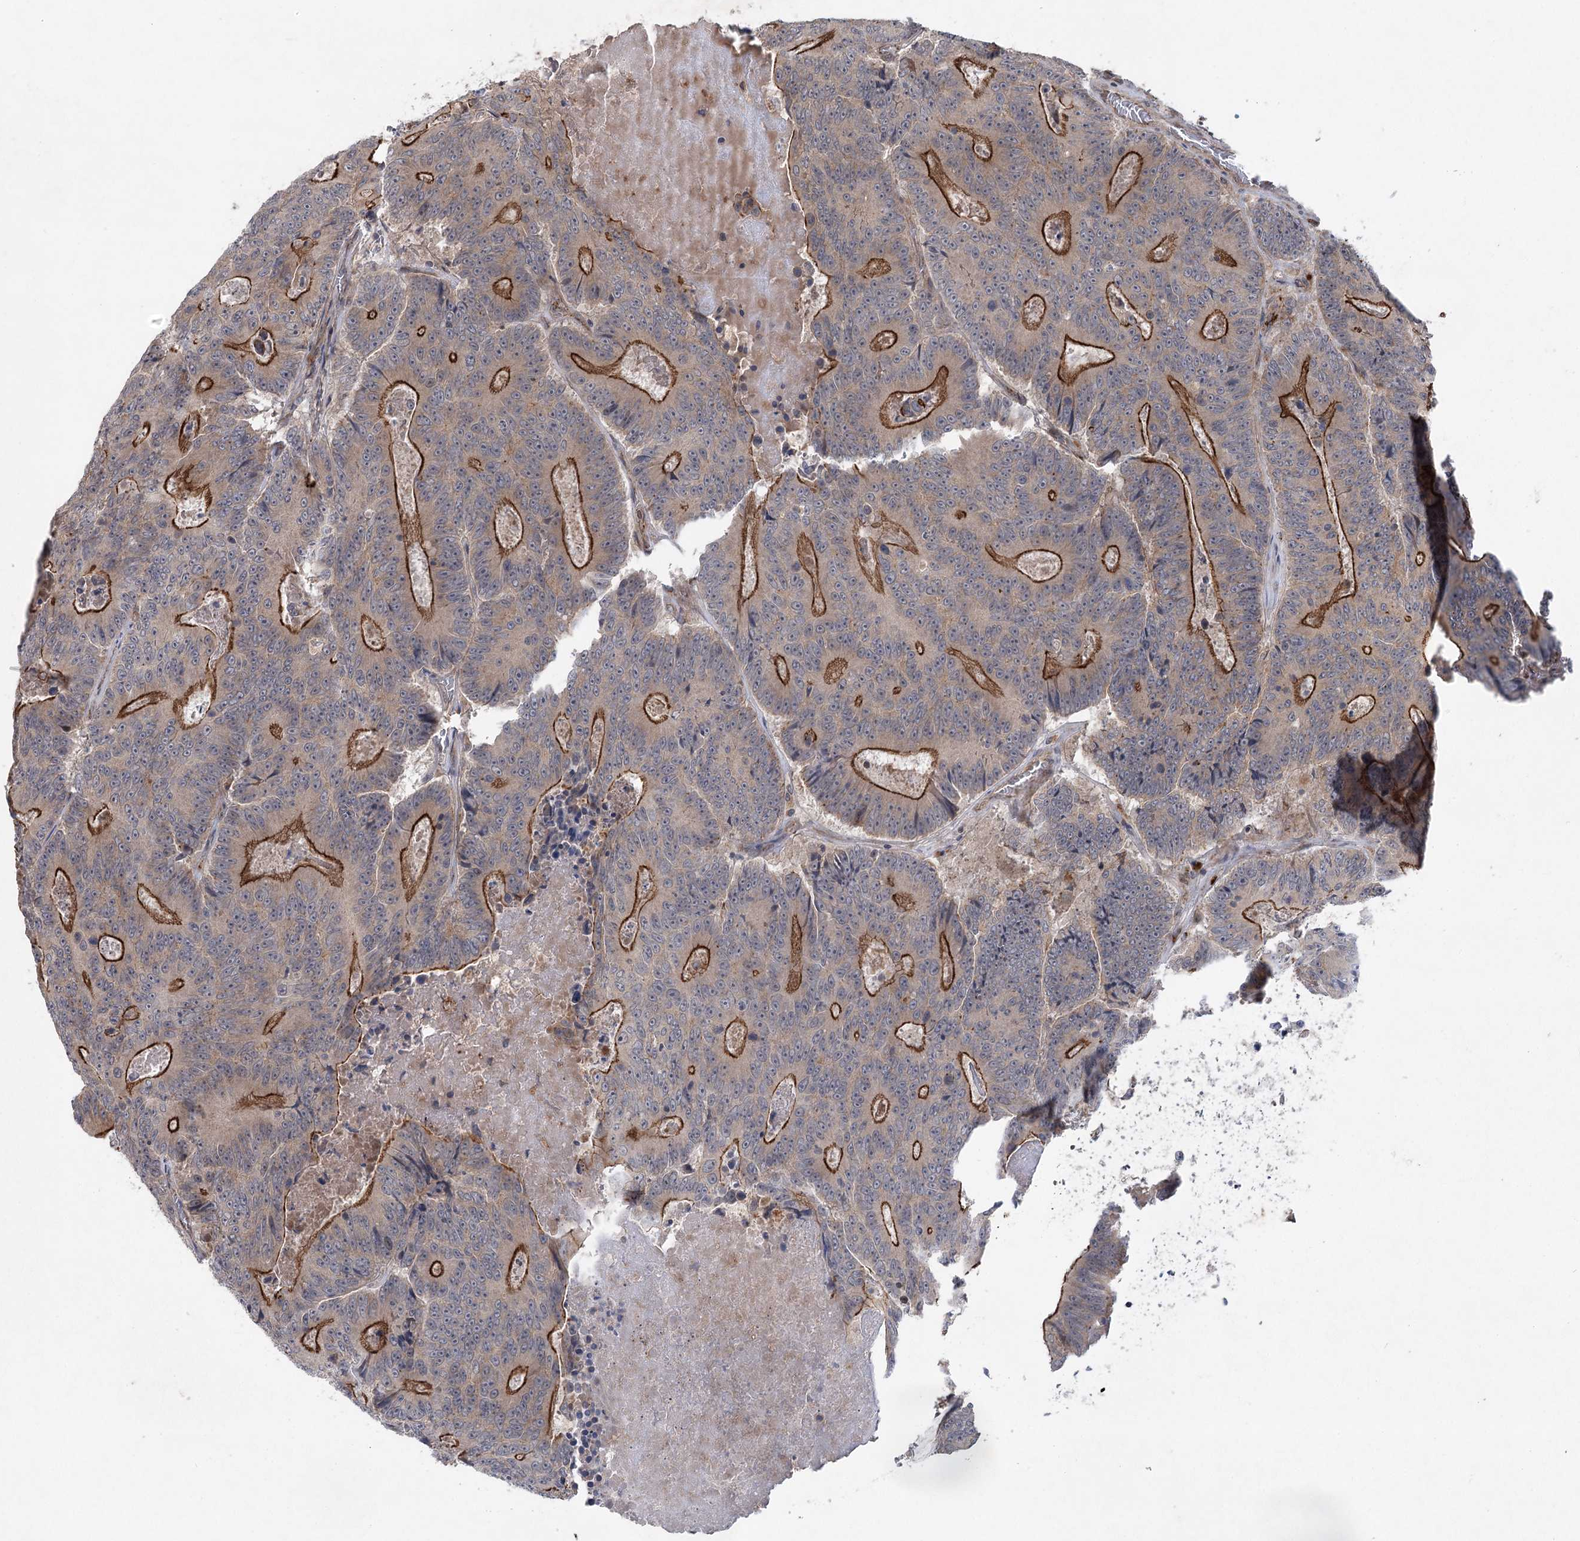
{"staining": {"intensity": "strong", "quantity": "25%-75%", "location": "cytoplasmic/membranous"}, "tissue": "colorectal cancer", "cell_type": "Tumor cells", "image_type": "cancer", "snomed": [{"axis": "morphology", "description": "Adenocarcinoma, NOS"}, {"axis": "topography", "description": "Colon"}], "caption": "Colorectal cancer (adenocarcinoma) stained with a protein marker displays strong staining in tumor cells.", "gene": "METTL24", "patient": {"sex": "male", "age": 83}}